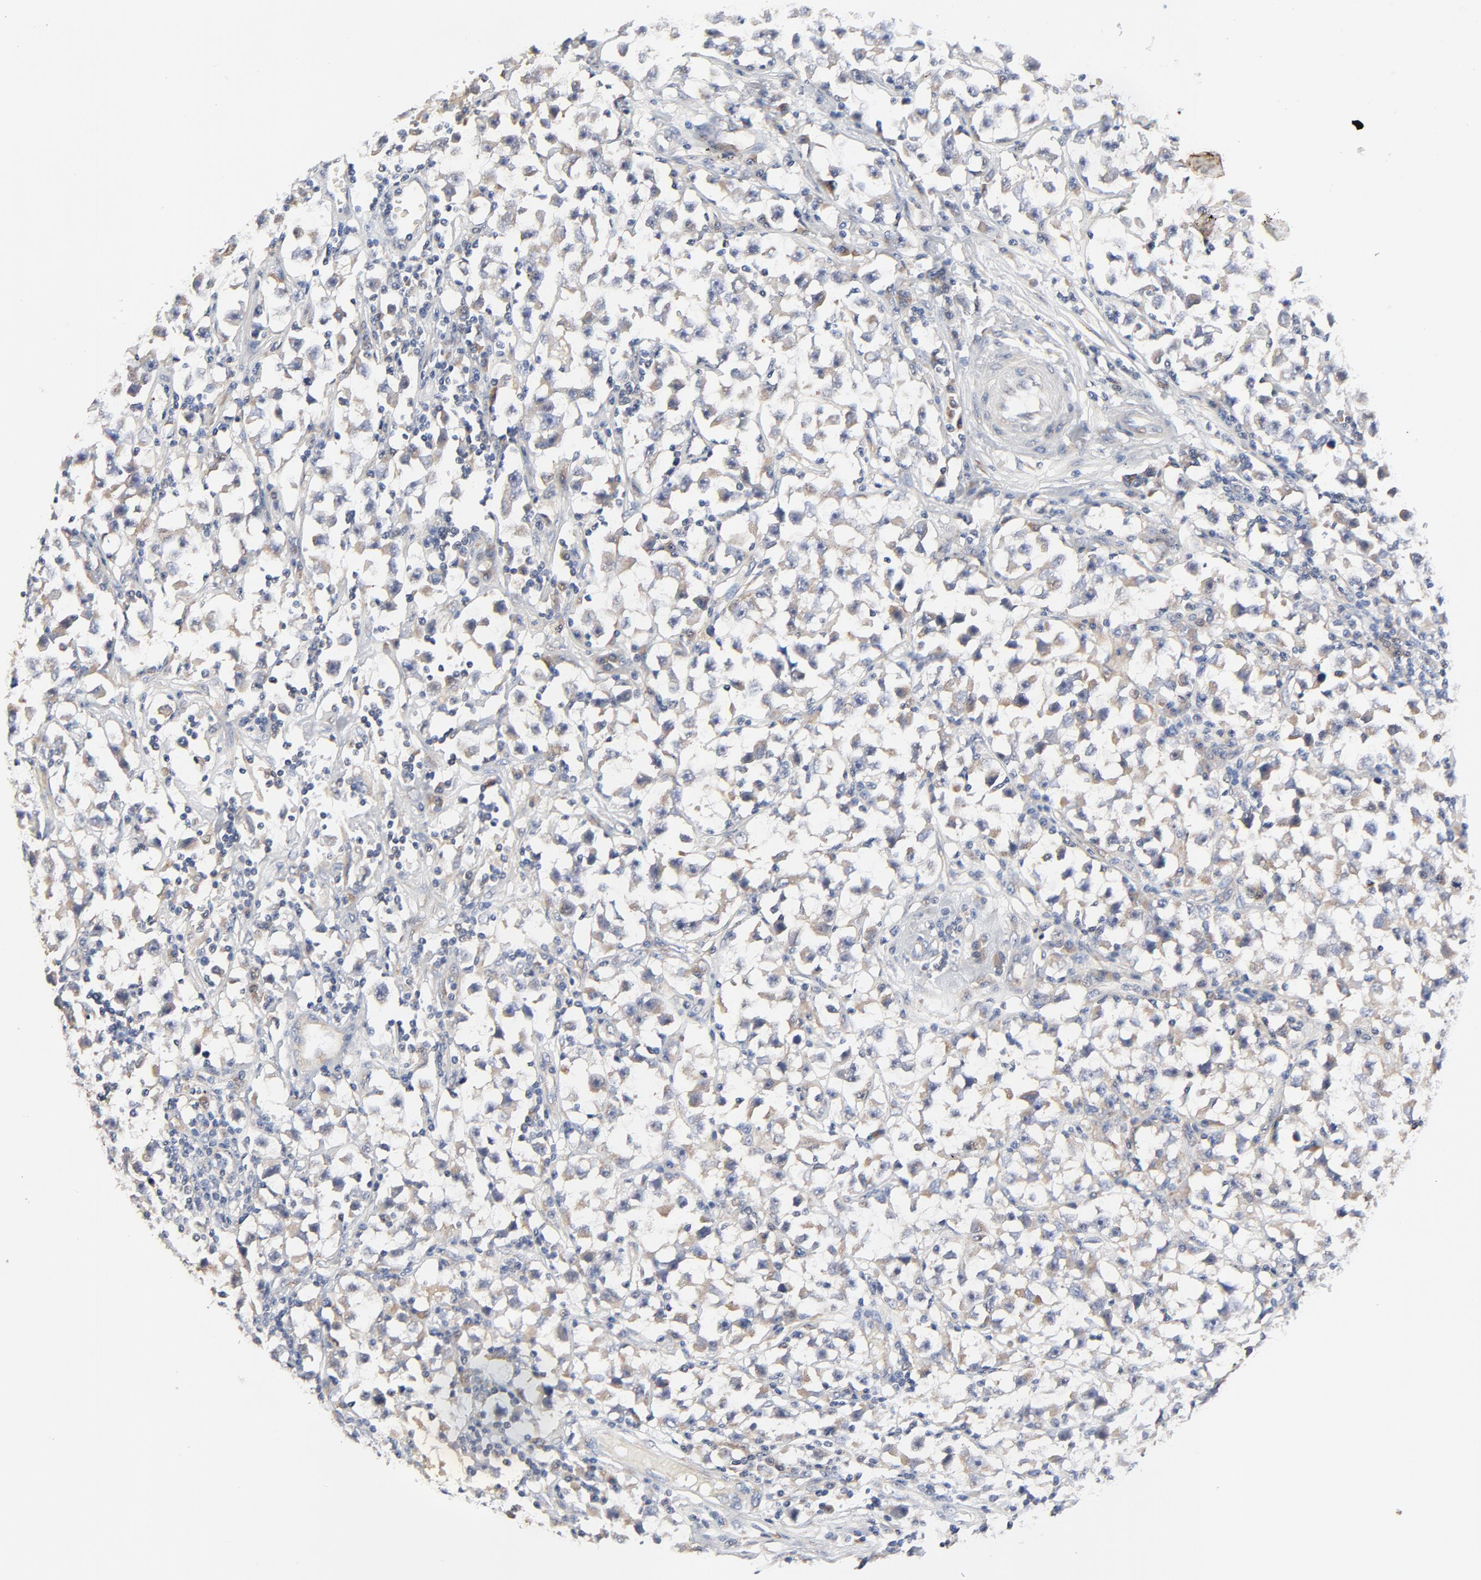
{"staining": {"intensity": "weak", "quantity": "25%-75%", "location": "cytoplasmic/membranous"}, "tissue": "testis cancer", "cell_type": "Tumor cells", "image_type": "cancer", "snomed": [{"axis": "morphology", "description": "Seminoma, NOS"}, {"axis": "topography", "description": "Testis"}], "caption": "Immunohistochemistry staining of testis cancer, which exhibits low levels of weak cytoplasmic/membranous expression in approximately 25%-75% of tumor cells indicating weak cytoplasmic/membranous protein staining. The staining was performed using DAB (3,3'-diaminobenzidine) (brown) for protein detection and nuclei were counterstained in hematoxylin (blue).", "gene": "VAV2", "patient": {"sex": "male", "age": 33}}